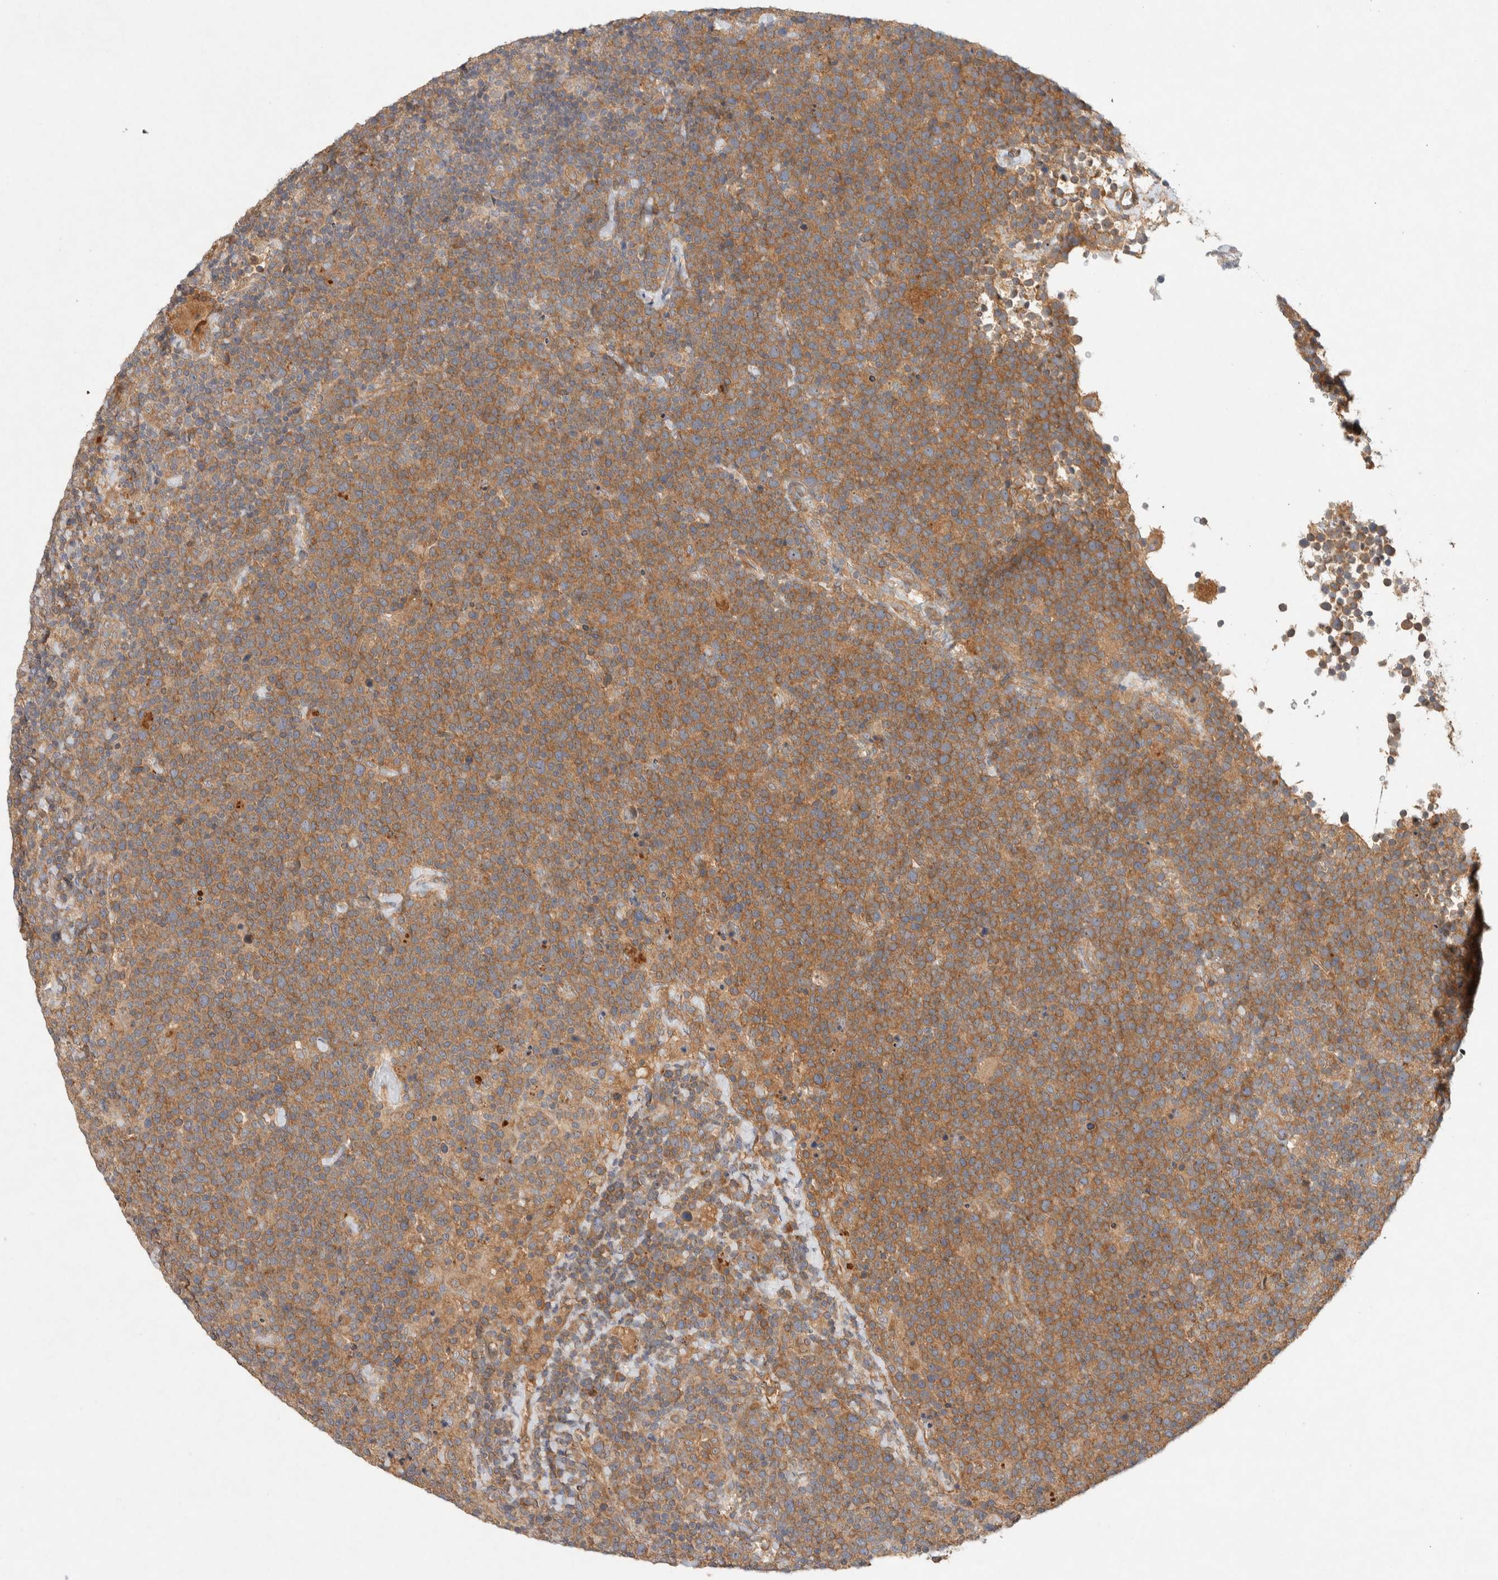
{"staining": {"intensity": "moderate", "quantity": ">75%", "location": "cytoplasmic/membranous"}, "tissue": "lymphoma", "cell_type": "Tumor cells", "image_type": "cancer", "snomed": [{"axis": "morphology", "description": "Malignant lymphoma, non-Hodgkin's type, High grade"}, {"axis": "topography", "description": "Lymph node"}], "caption": "Protein analysis of lymphoma tissue exhibits moderate cytoplasmic/membranous staining in approximately >75% of tumor cells. Using DAB (3,3'-diaminobenzidine) (brown) and hematoxylin (blue) stains, captured at high magnification using brightfield microscopy.", "gene": "PXK", "patient": {"sex": "male", "age": 61}}